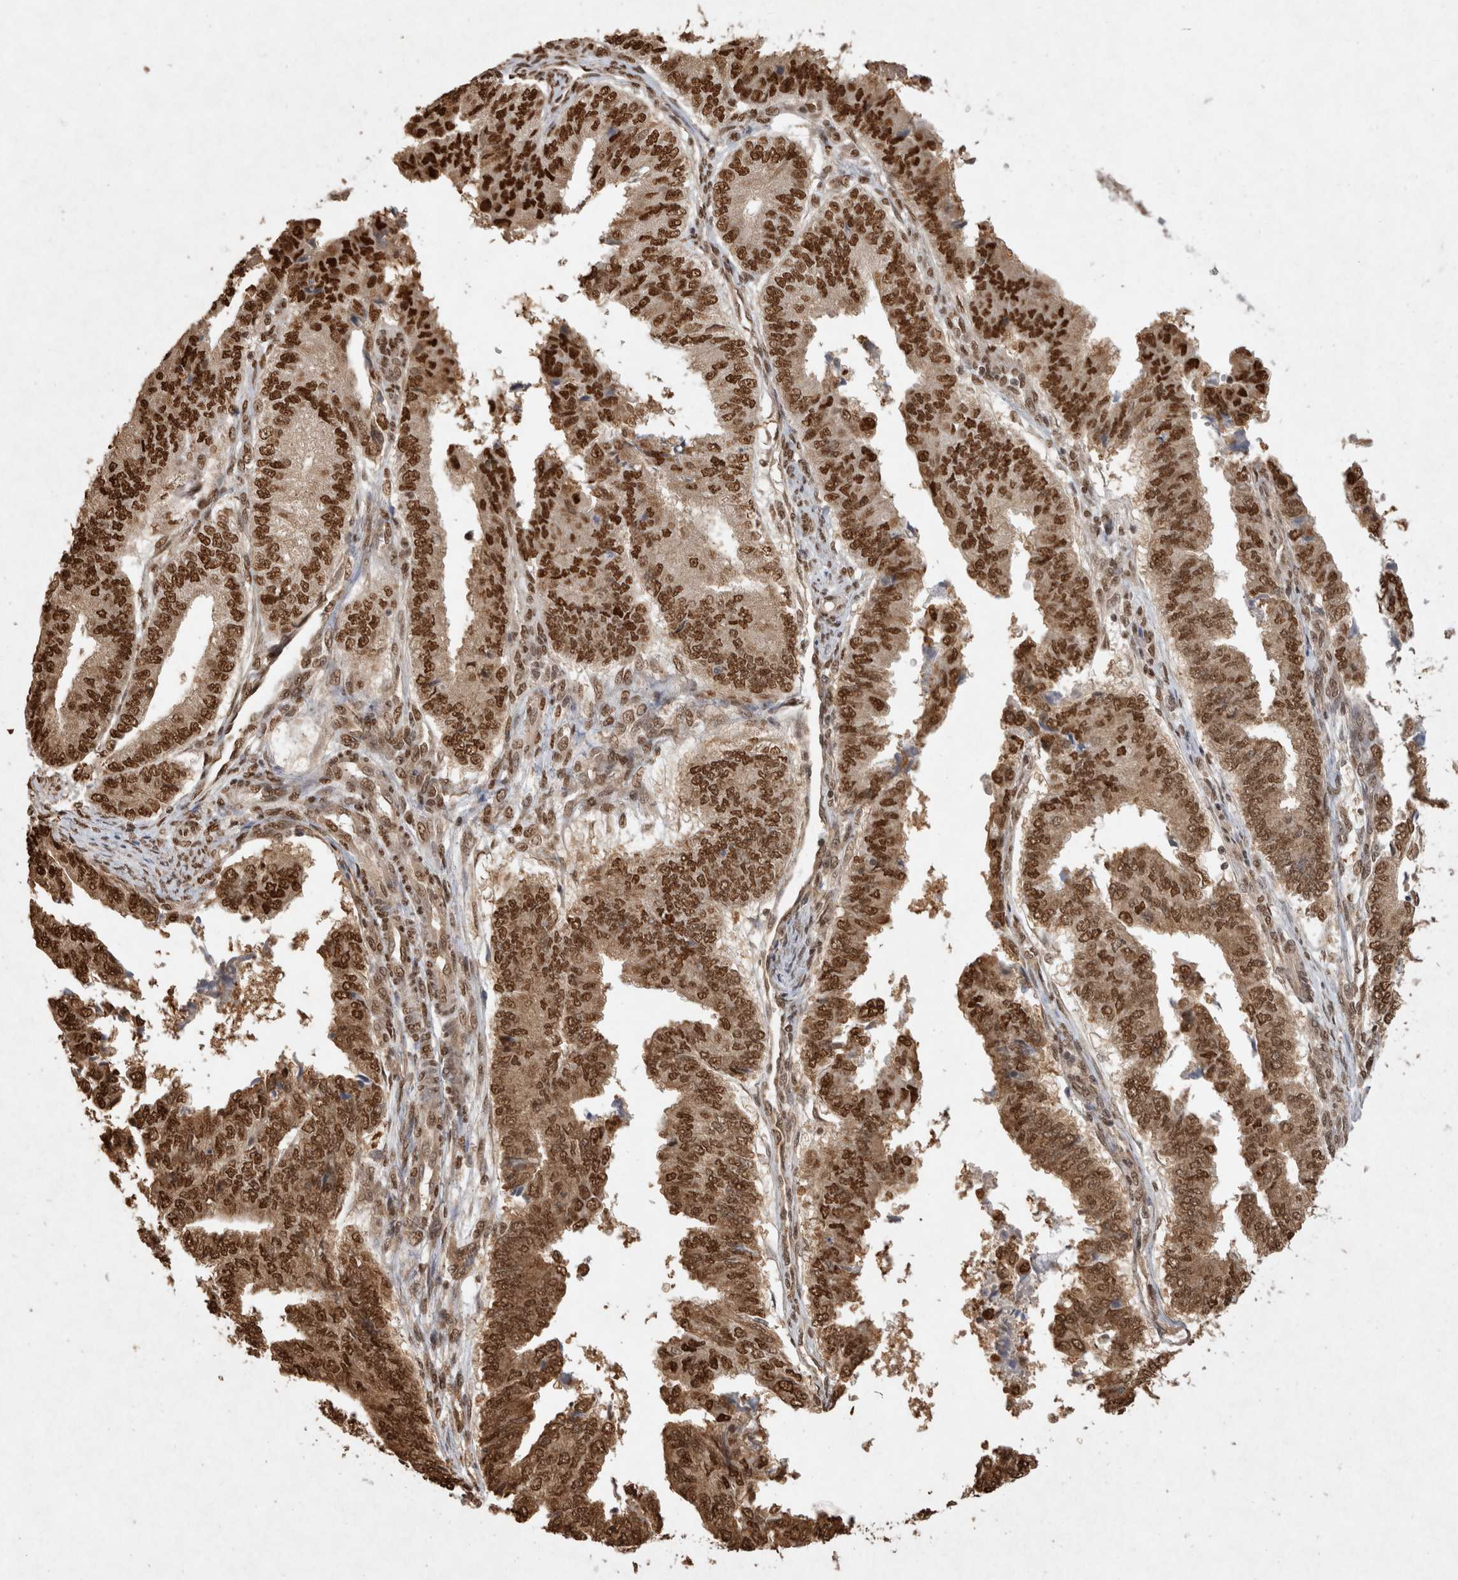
{"staining": {"intensity": "strong", "quantity": ">75%", "location": "cytoplasmic/membranous,nuclear"}, "tissue": "endometrial cancer", "cell_type": "Tumor cells", "image_type": "cancer", "snomed": [{"axis": "morphology", "description": "Polyp, NOS"}, {"axis": "morphology", "description": "Adenocarcinoma, NOS"}, {"axis": "morphology", "description": "Adenoma, NOS"}, {"axis": "topography", "description": "Endometrium"}], "caption": "Endometrial polyp stained with immunohistochemistry (IHC) reveals strong cytoplasmic/membranous and nuclear expression in about >75% of tumor cells.", "gene": "HDGF", "patient": {"sex": "female", "age": 79}}